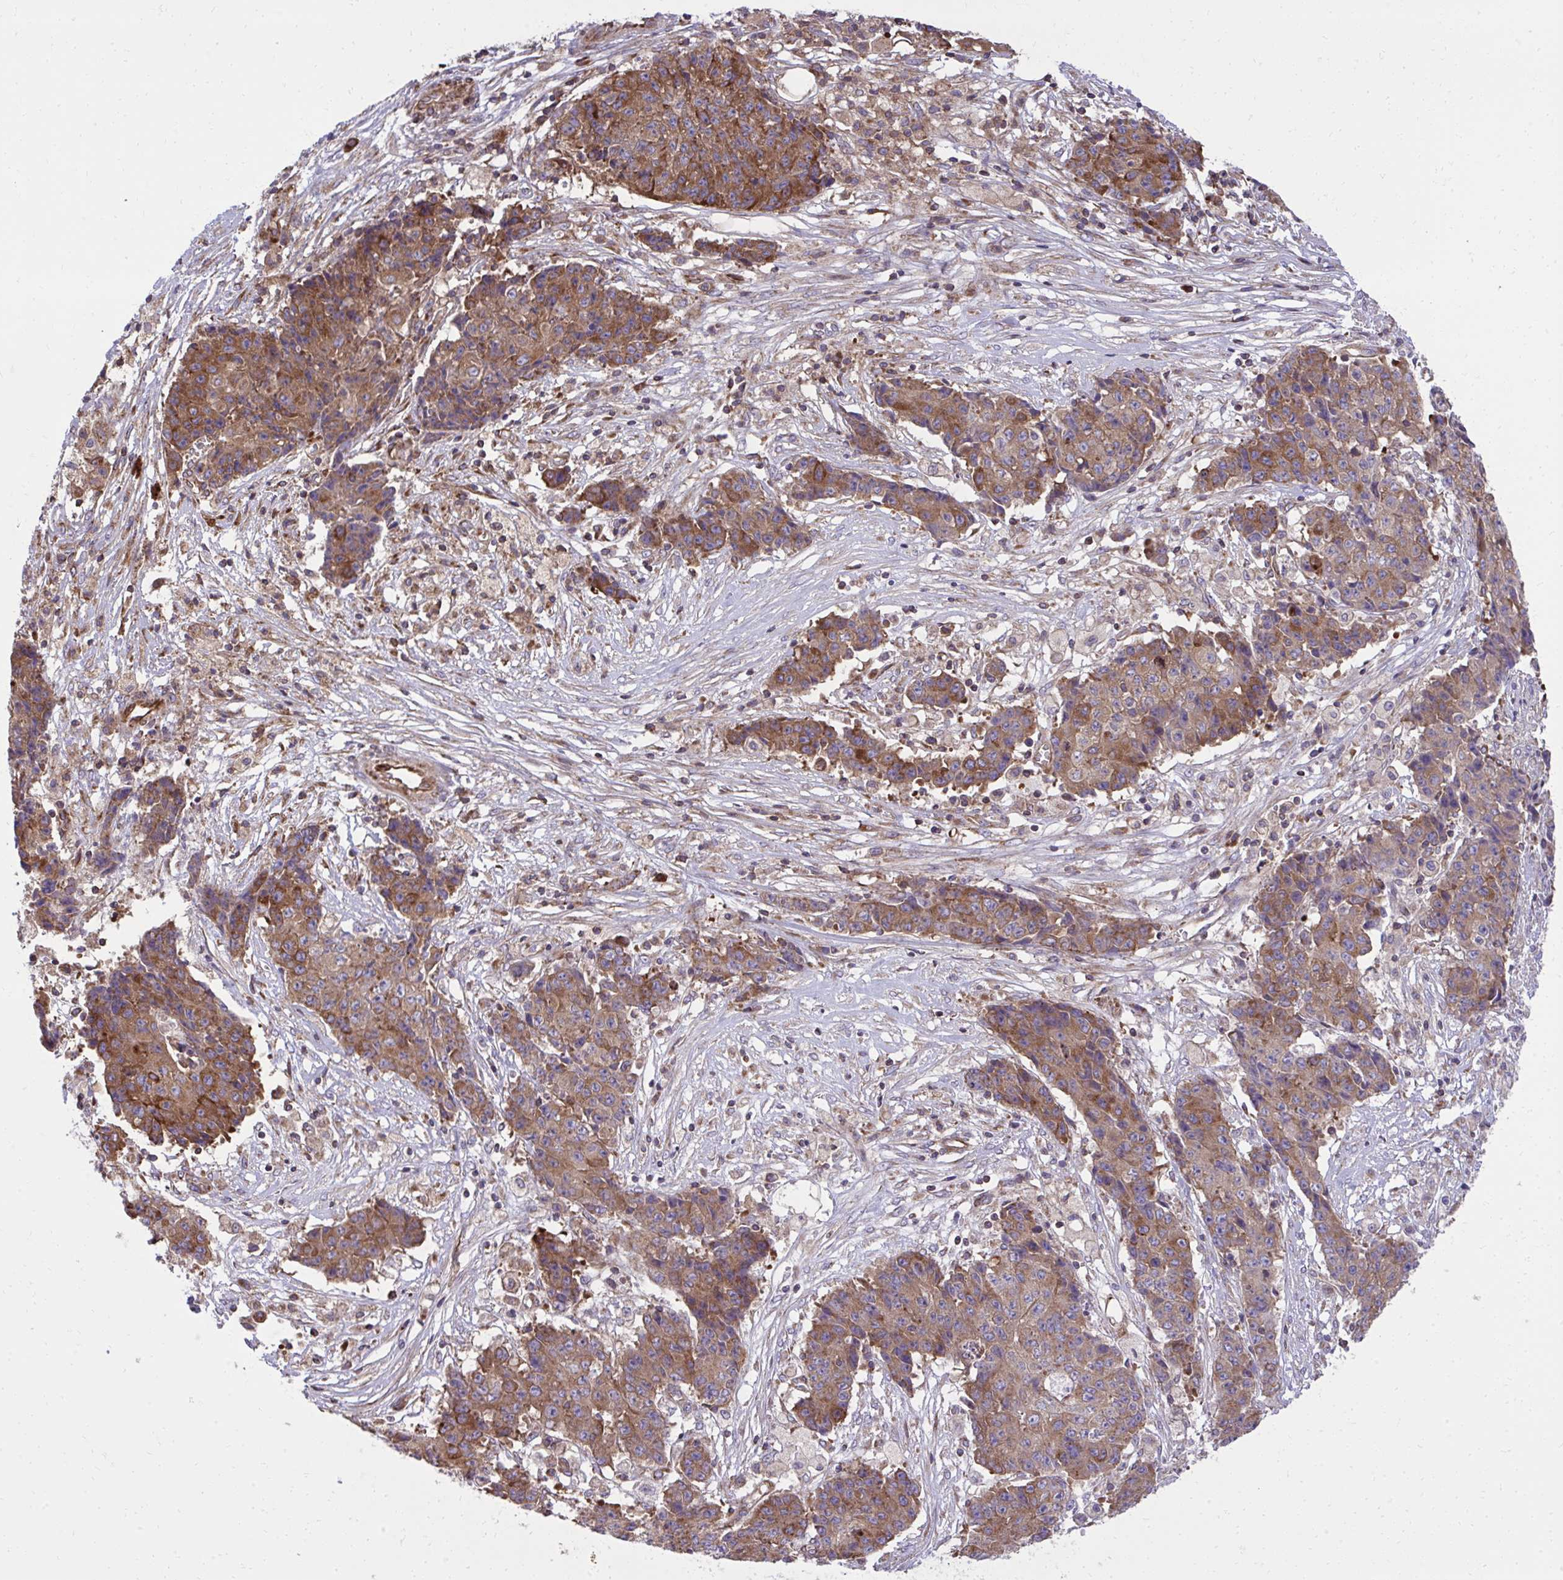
{"staining": {"intensity": "moderate", "quantity": ">75%", "location": "cytoplasmic/membranous"}, "tissue": "ovarian cancer", "cell_type": "Tumor cells", "image_type": "cancer", "snomed": [{"axis": "morphology", "description": "Carcinoma, endometroid"}, {"axis": "topography", "description": "Ovary"}], "caption": "About >75% of tumor cells in endometroid carcinoma (ovarian) reveal moderate cytoplasmic/membranous protein staining as visualized by brown immunohistochemical staining.", "gene": "NMNAT3", "patient": {"sex": "female", "age": 42}}